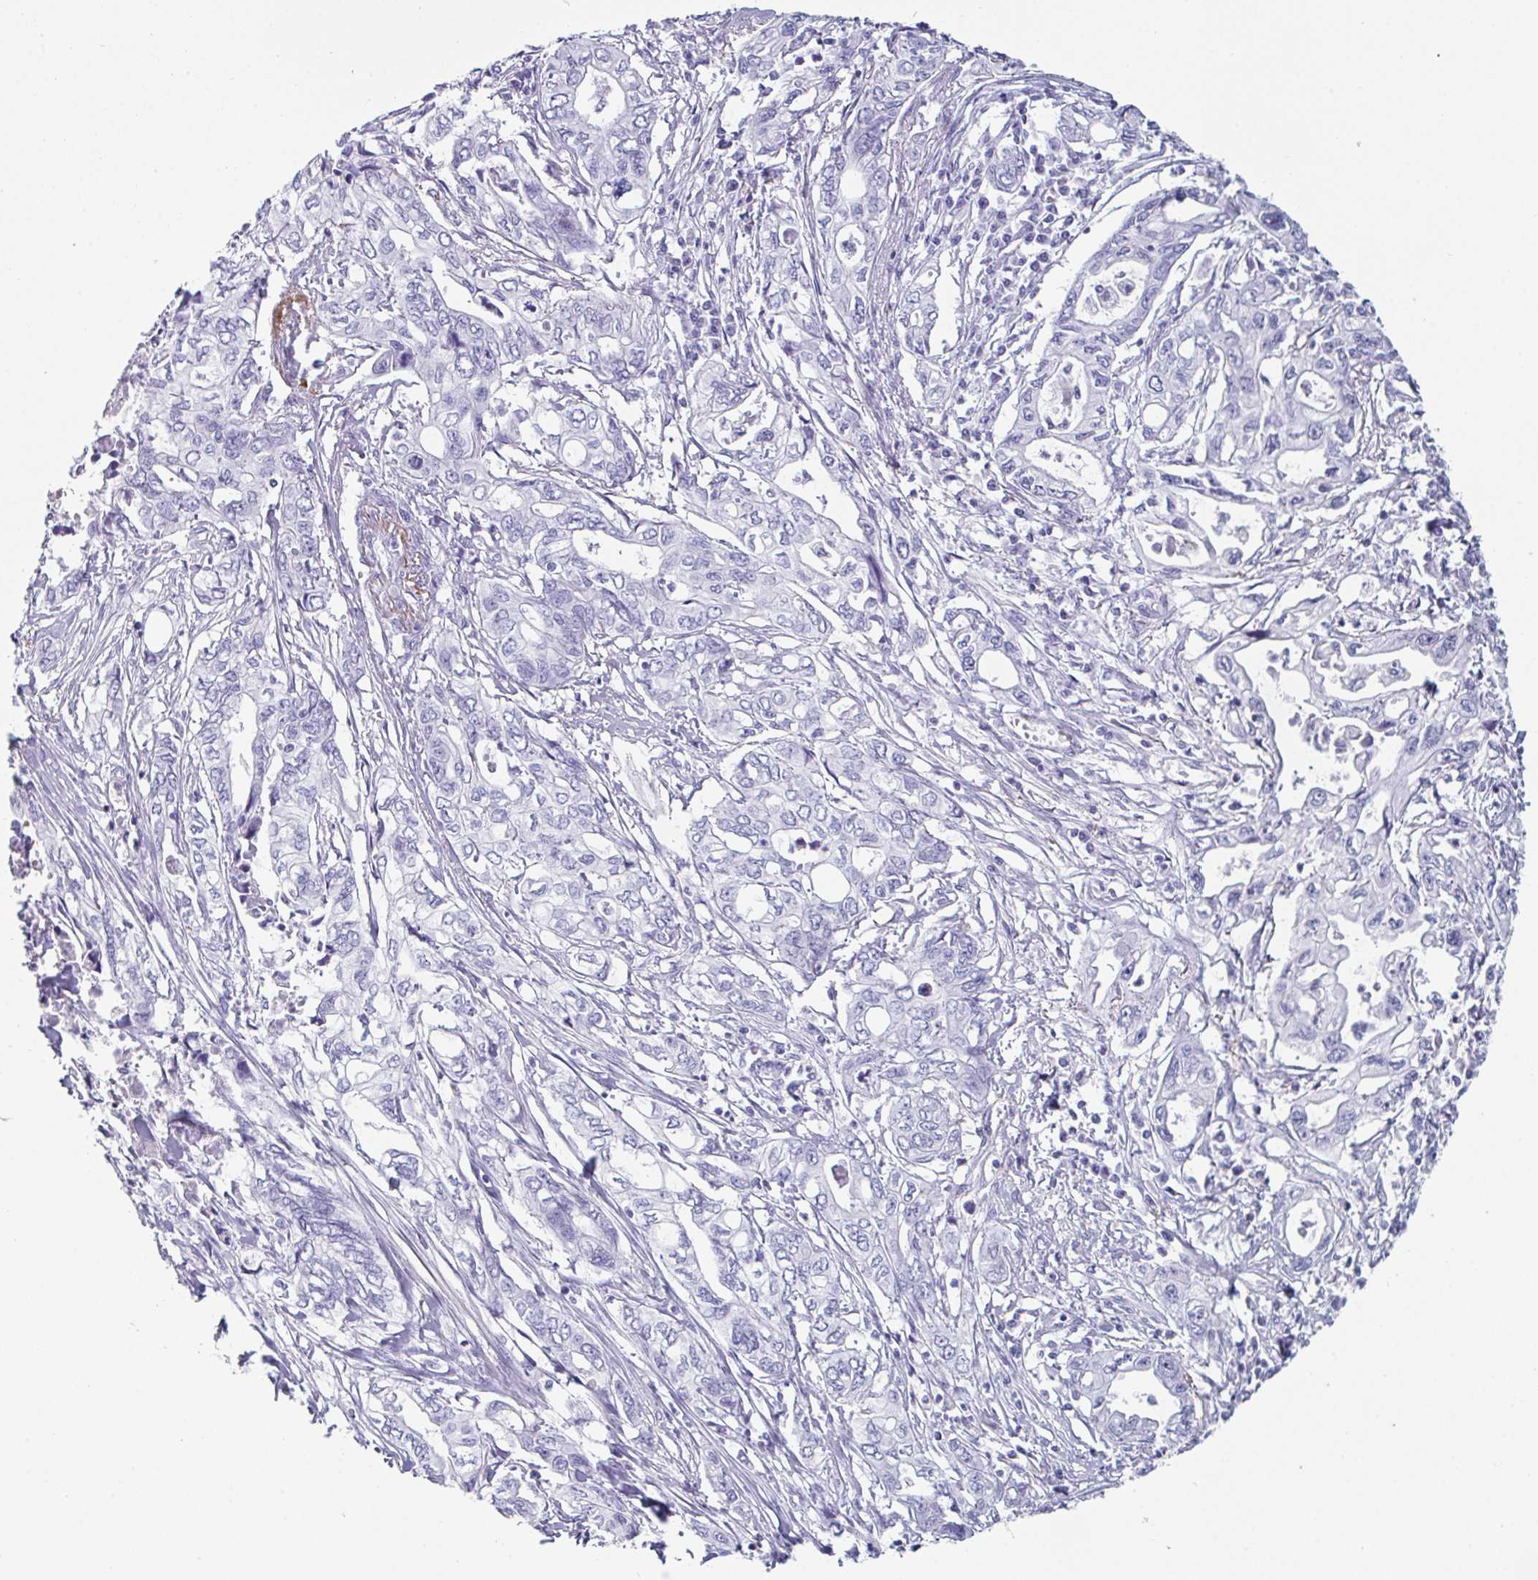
{"staining": {"intensity": "negative", "quantity": "none", "location": "none"}, "tissue": "pancreatic cancer", "cell_type": "Tumor cells", "image_type": "cancer", "snomed": [{"axis": "morphology", "description": "Adenocarcinoma, NOS"}, {"axis": "topography", "description": "Pancreas"}], "caption": "This histopathology image is of pancreatic adenocarcinoma stained with IHC to label a protein in brown with the nuclei are counter-stained blue. There is no positivity in tumor cells.", "gene": "CREG2", "patient": {"sex": "male", "age": 68}}